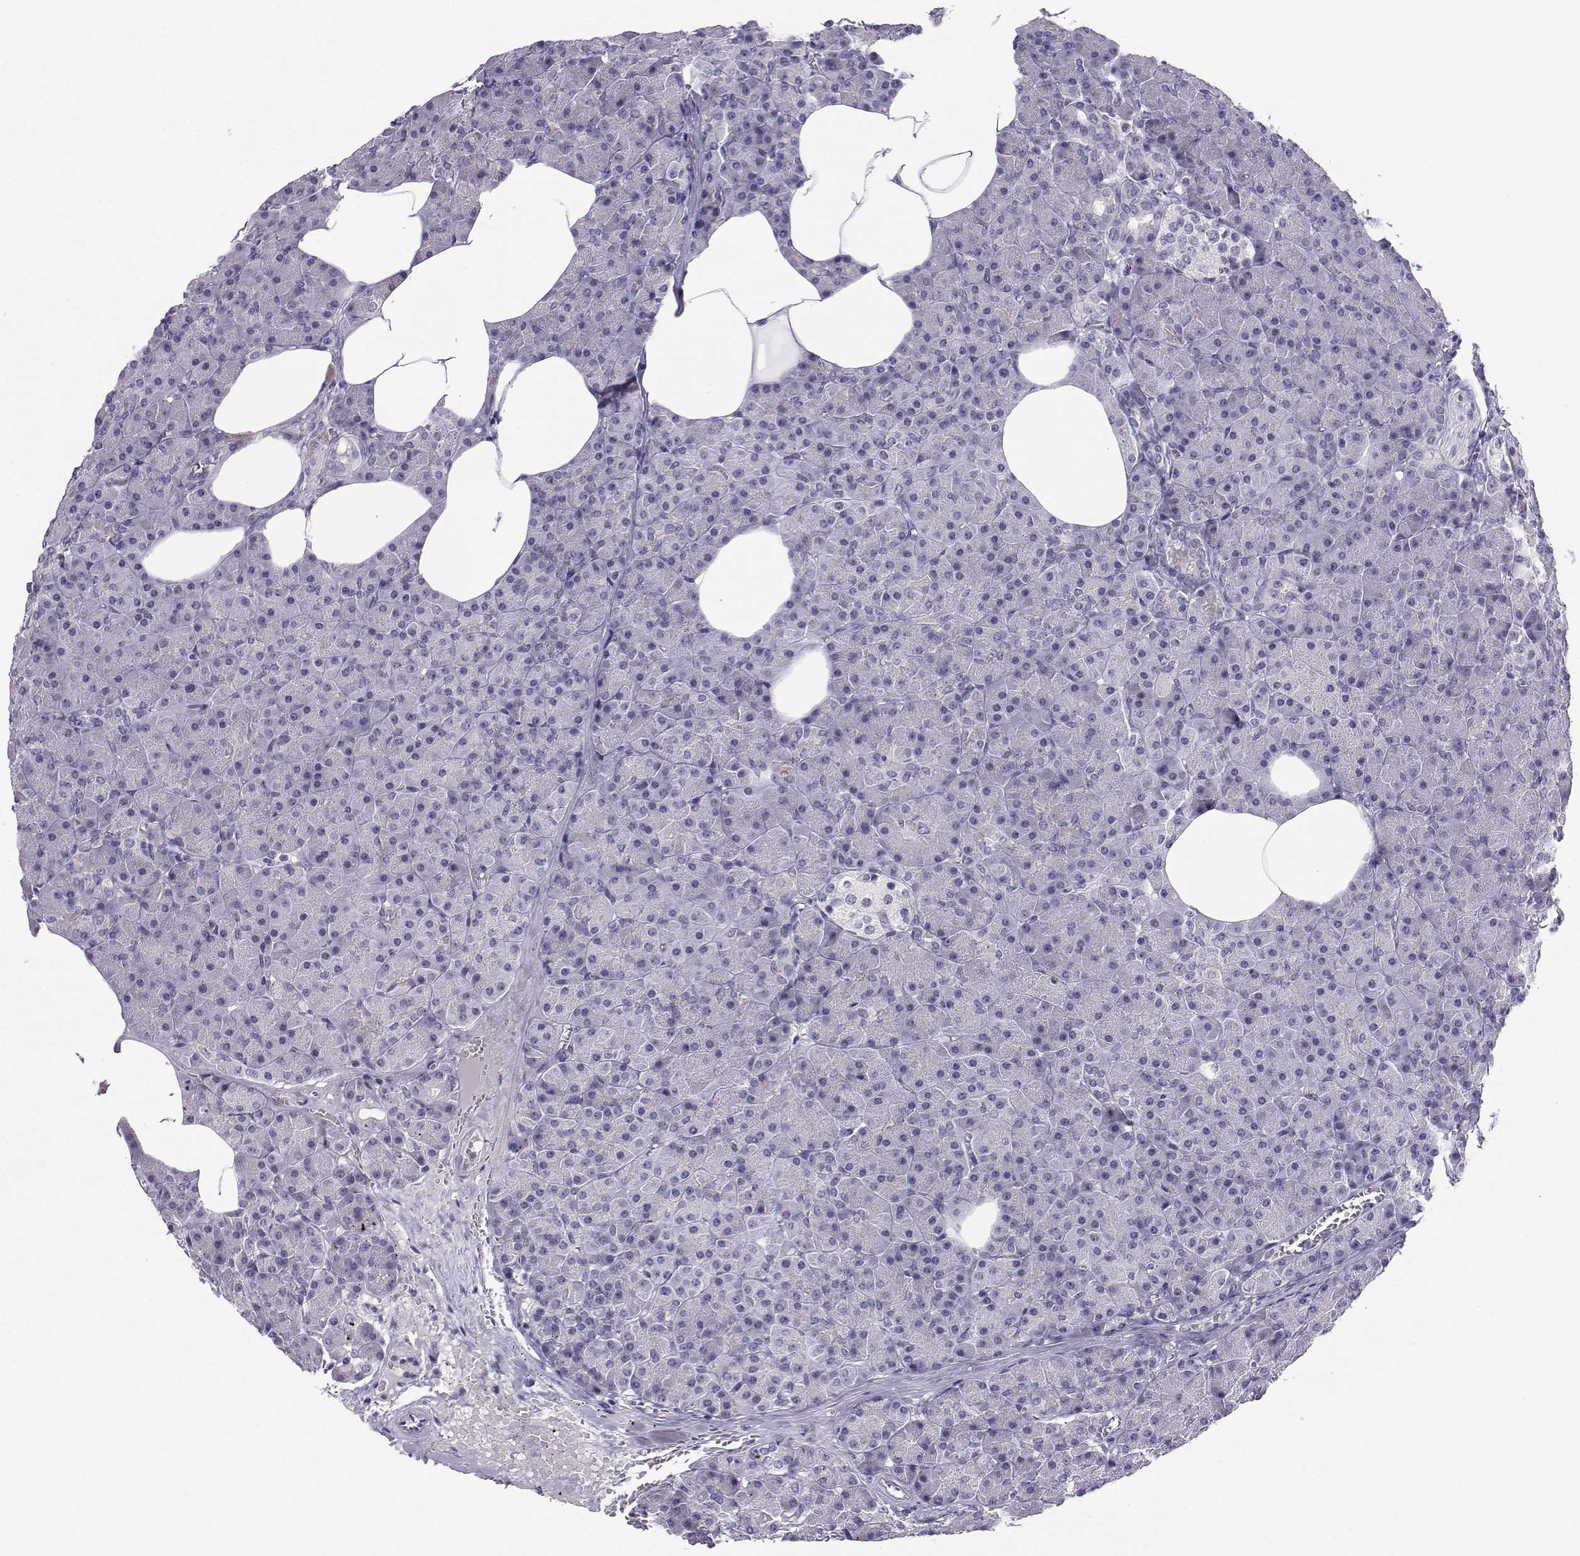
{"staining": {"intensity": "negative", "quantity": "none", "location": "none"}, "tissue": "pancreas", "cell_type": "Exocrine glandular cells", "image_type": "normal", "snomed": [{"axis": "morphology", "description": "Normal tissue, NOS"}, {"axis": "topography", "description": "Pancreas"}], "caption": "Photomicrograph shows no significant protein positivity in exocrine glandular cells of unremarkable pancreas. (Brightfield microscopy of DAB (3,3'-diaminobenzidine) immunohistochemistry (IHC) at high magnification).", "gene": "MROH7", "patient": {"sex": "female", "age": 45}}